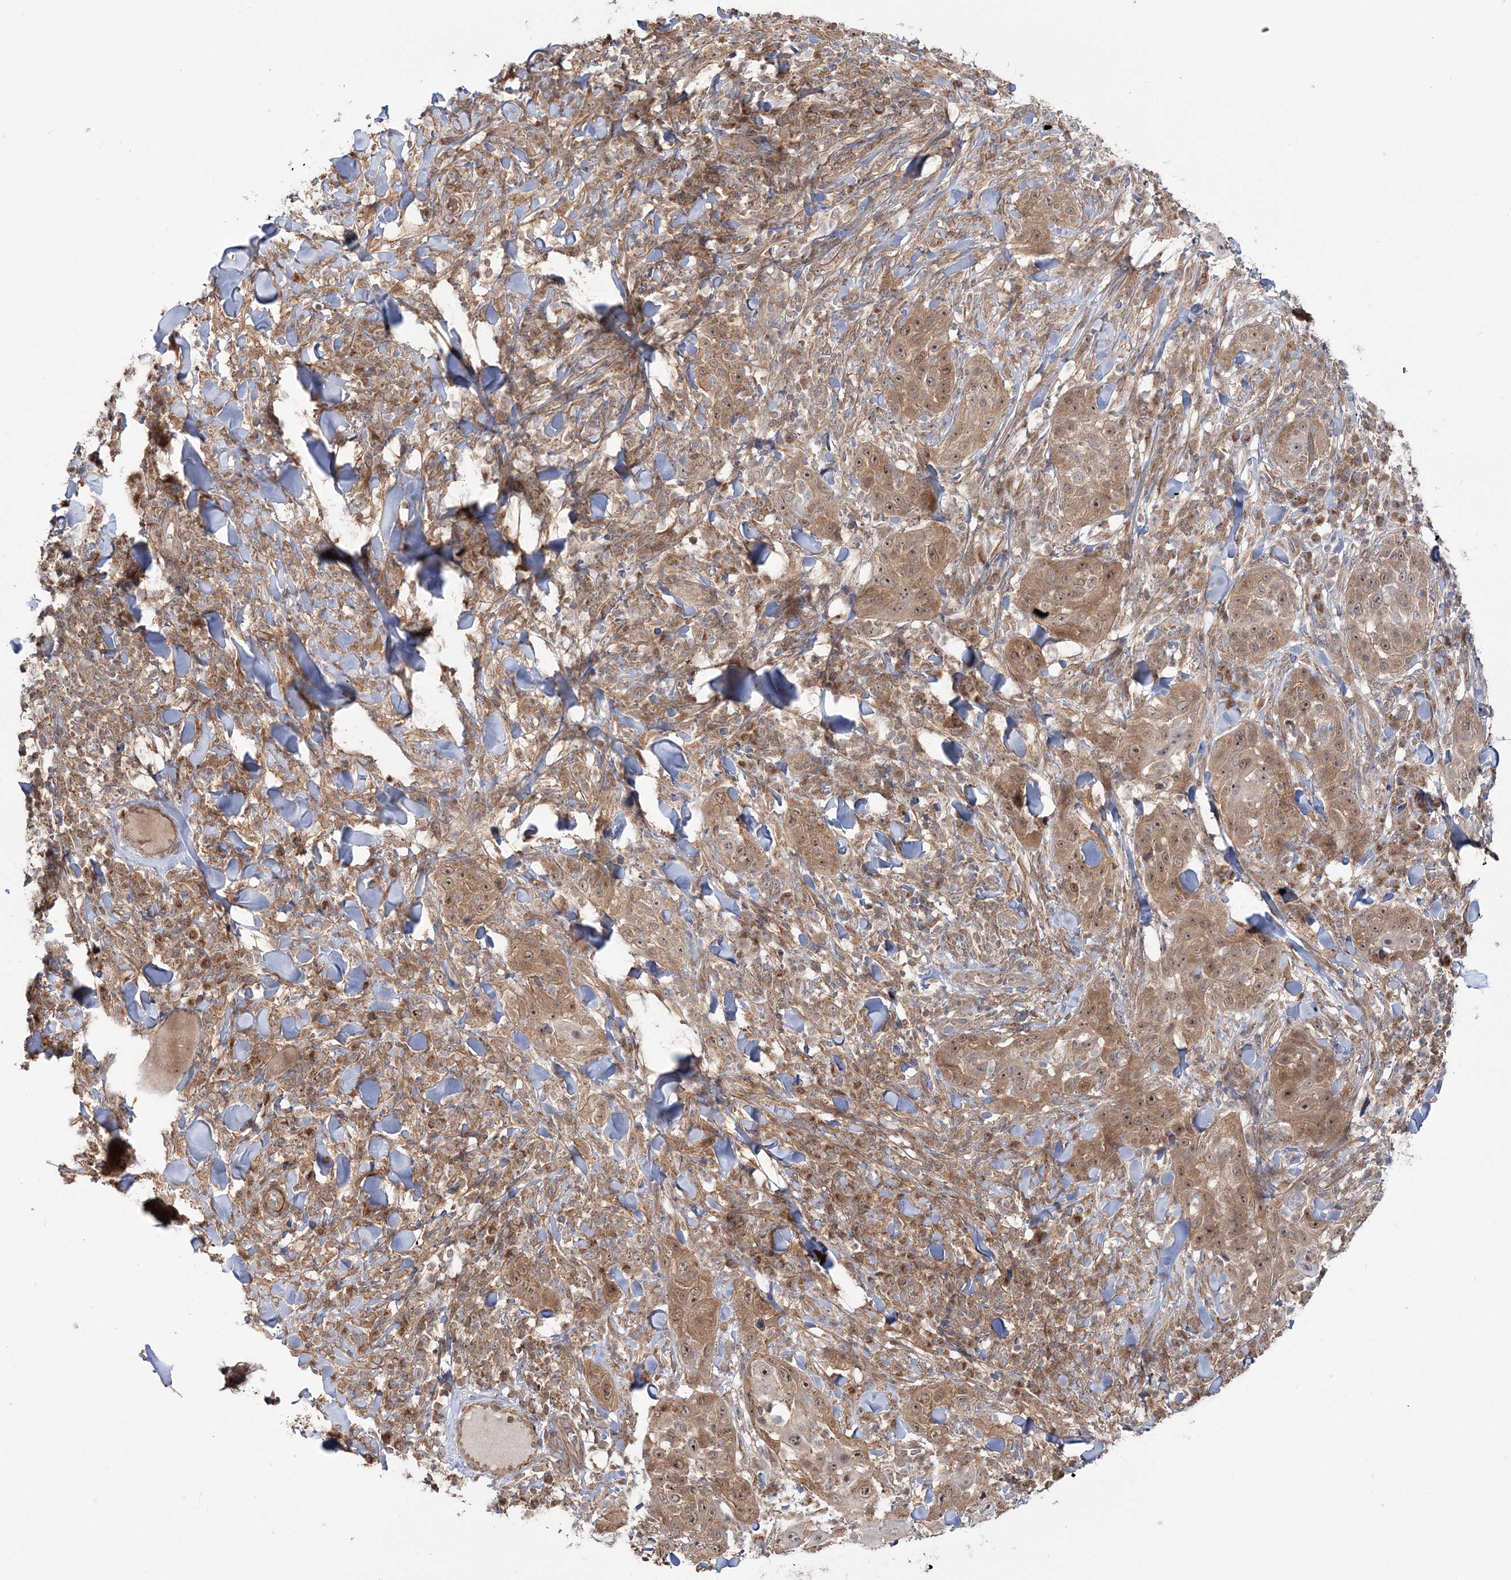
{"staining": {"intensity": "moderate", "quantity": ">75%", "location": "cytoplasmic/membranous,nuclear"}, "tissue": "skin cancer", "cell_type": "Tumor cells", "image_type": "cancer", "snomed": [{"axis": "morphology", "description": "Squamous cell carcinoma, NOS"}, {"axis": "topography", "description": "Skin"}], "caption": "Moderate cytoplasmic/membranous and nuclear staining is present in approximately >75% of tumor cells in skin cancer (squamous cell carcinoma).", "gene": "MOCS2", "patient": {"sex": "female", "age": 44}}